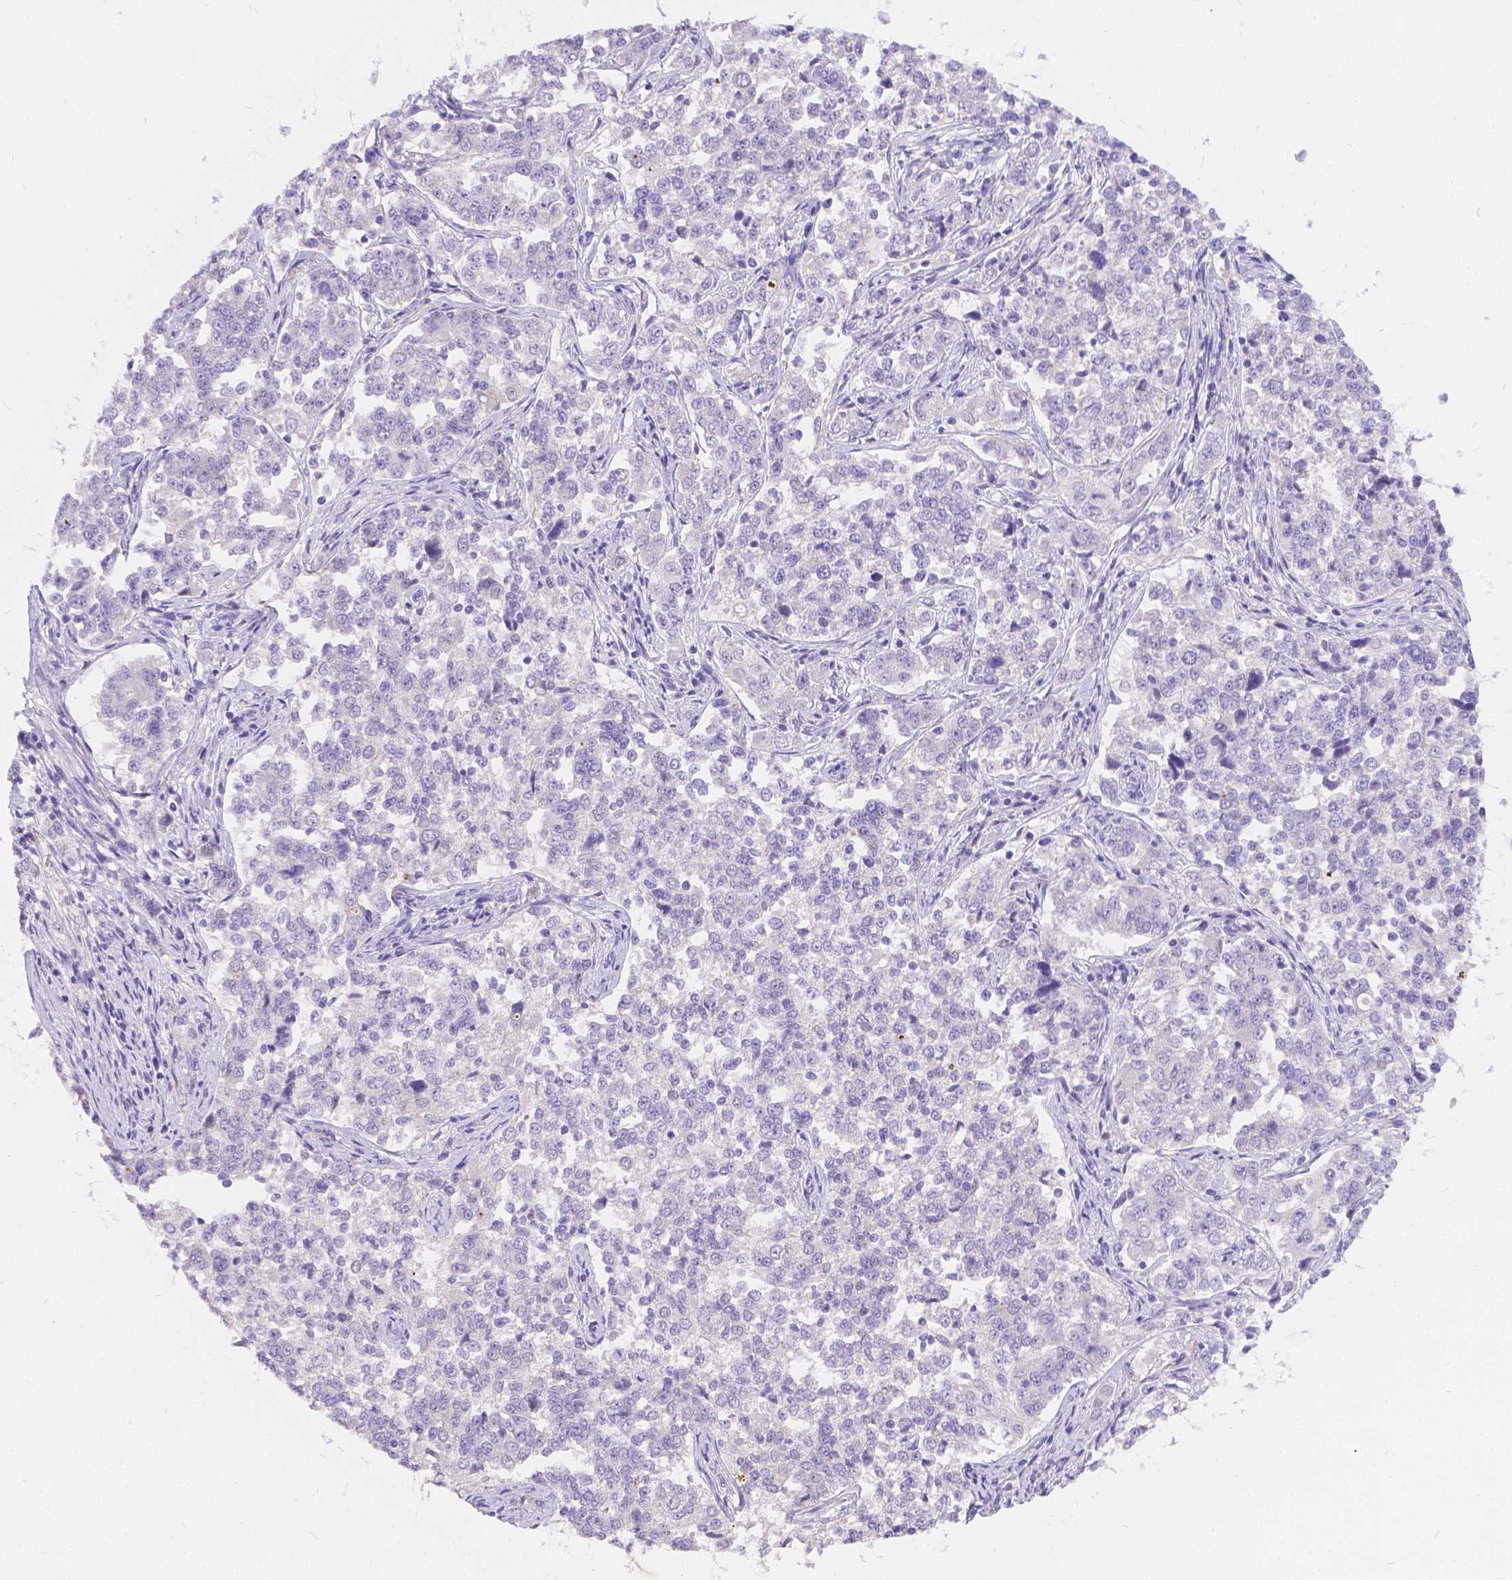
{"staining": {"intensity": "negative", "quantity": "none", "location": "none"}, "tissue": "endometrial cancer", "cell_type": "Tumor cells", "image_type": "cancer", "snomed": [{"axis": "morphology", "description": "Adenocarcinoma, NOS"}, {"axis": "topography", "description": "Endometrium"}], "caption": "Tumor cells are negative for brown protein staining in adenocarcinoma (endometrial).", "gene": "DLEC1", "patient": {"sex": "female", "age": 43}}